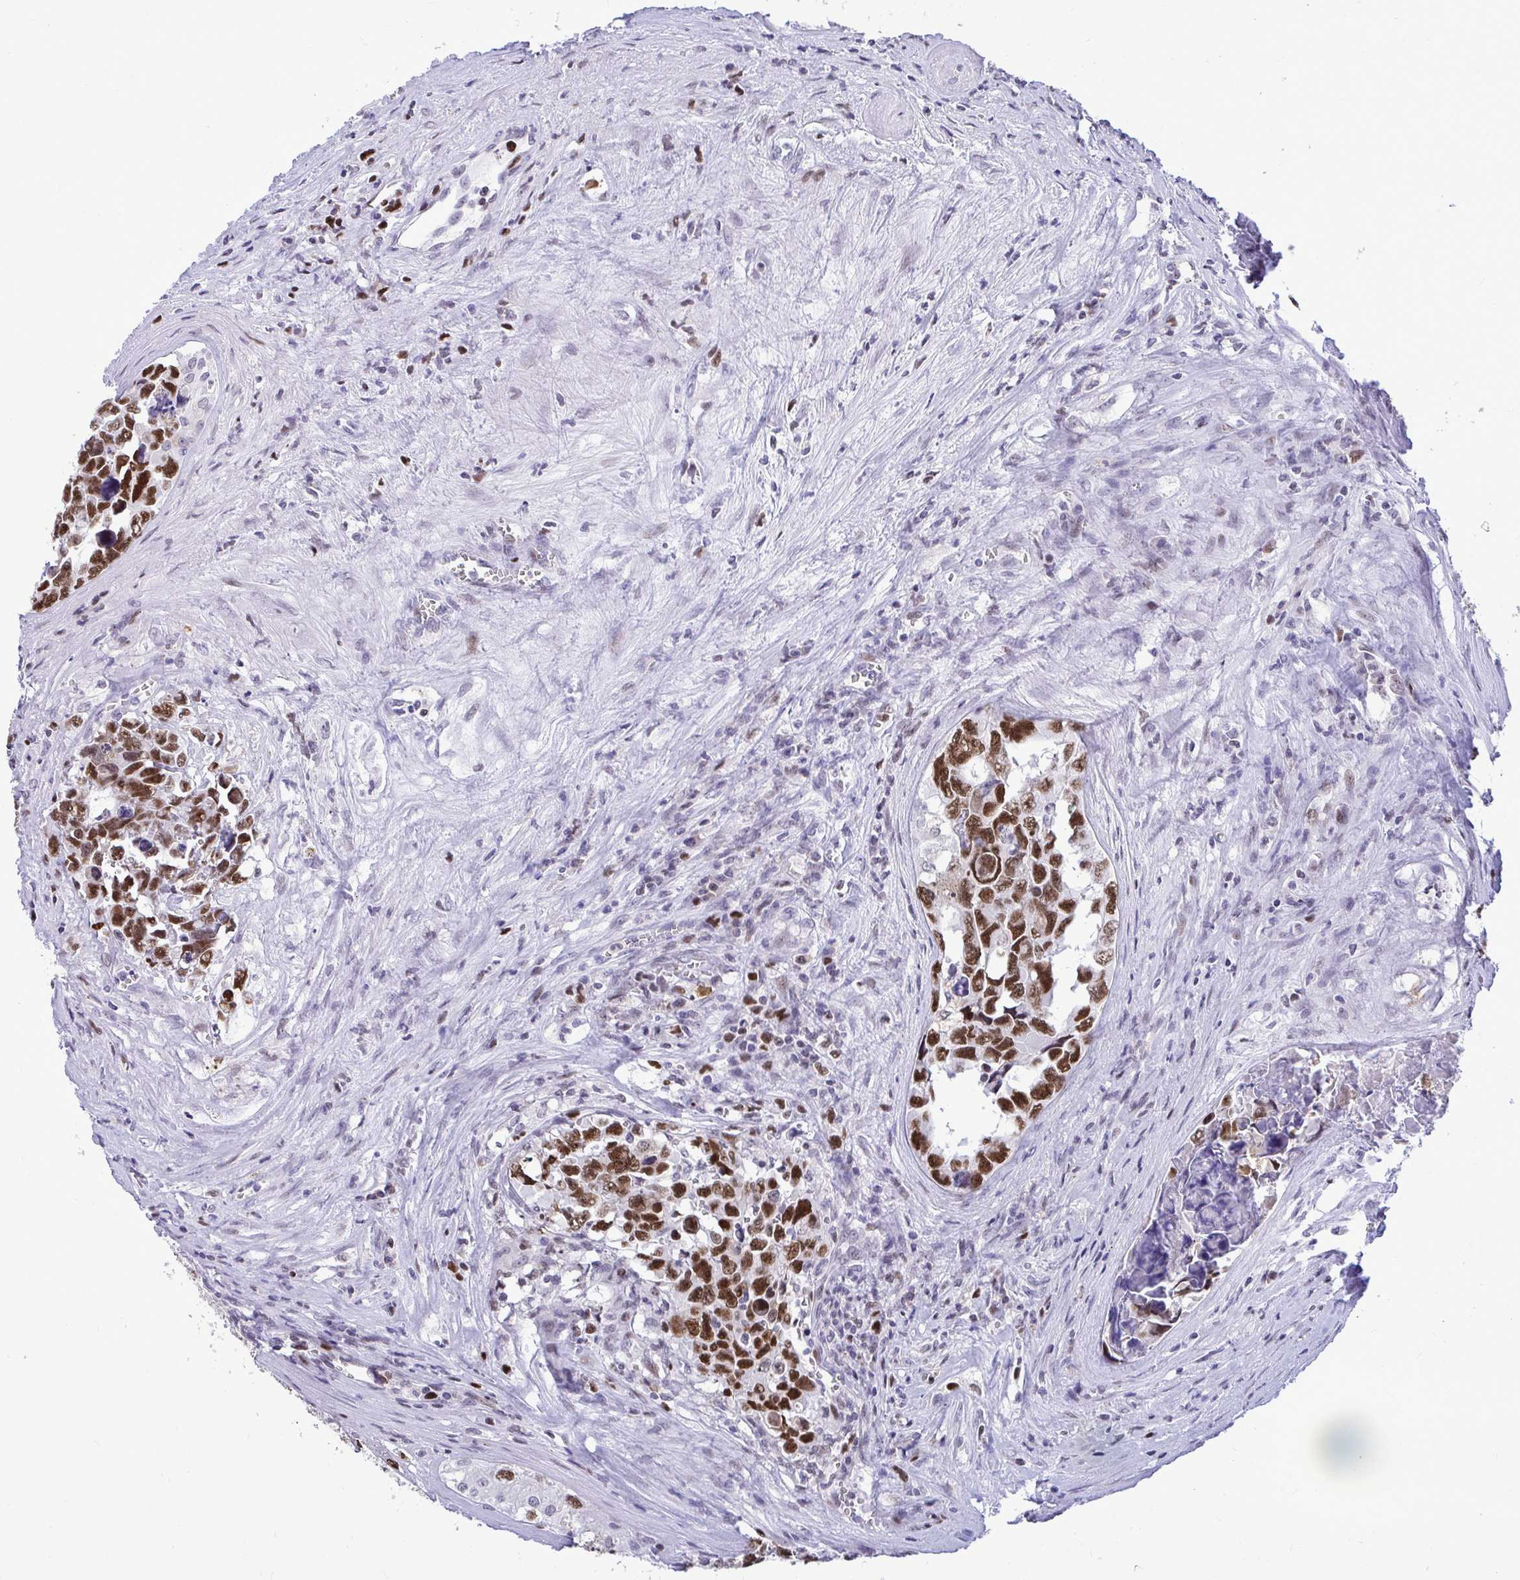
{"staining": {"intensity": "strong", "quantity": ">75%", "location": "nuclear"}, "tissue": "testis cancer", "cell_type": "Tumor cells", "image_type": "cancer", "snomed": [{"axis": "morphology", "description": "Carcinoma, Embryonal, NOS"}, {"axis": "topography", "description": "Testis"}], "caption": "Testis cancer (embryonal carcinoma) was stained to show a protein in brown. There is high levels of strong nuclear expression in about >75% of tumor cells. Nuclei are stained in blue.", "gene": "C1QL2", "patient": {"sex": "male", "age": 24}}